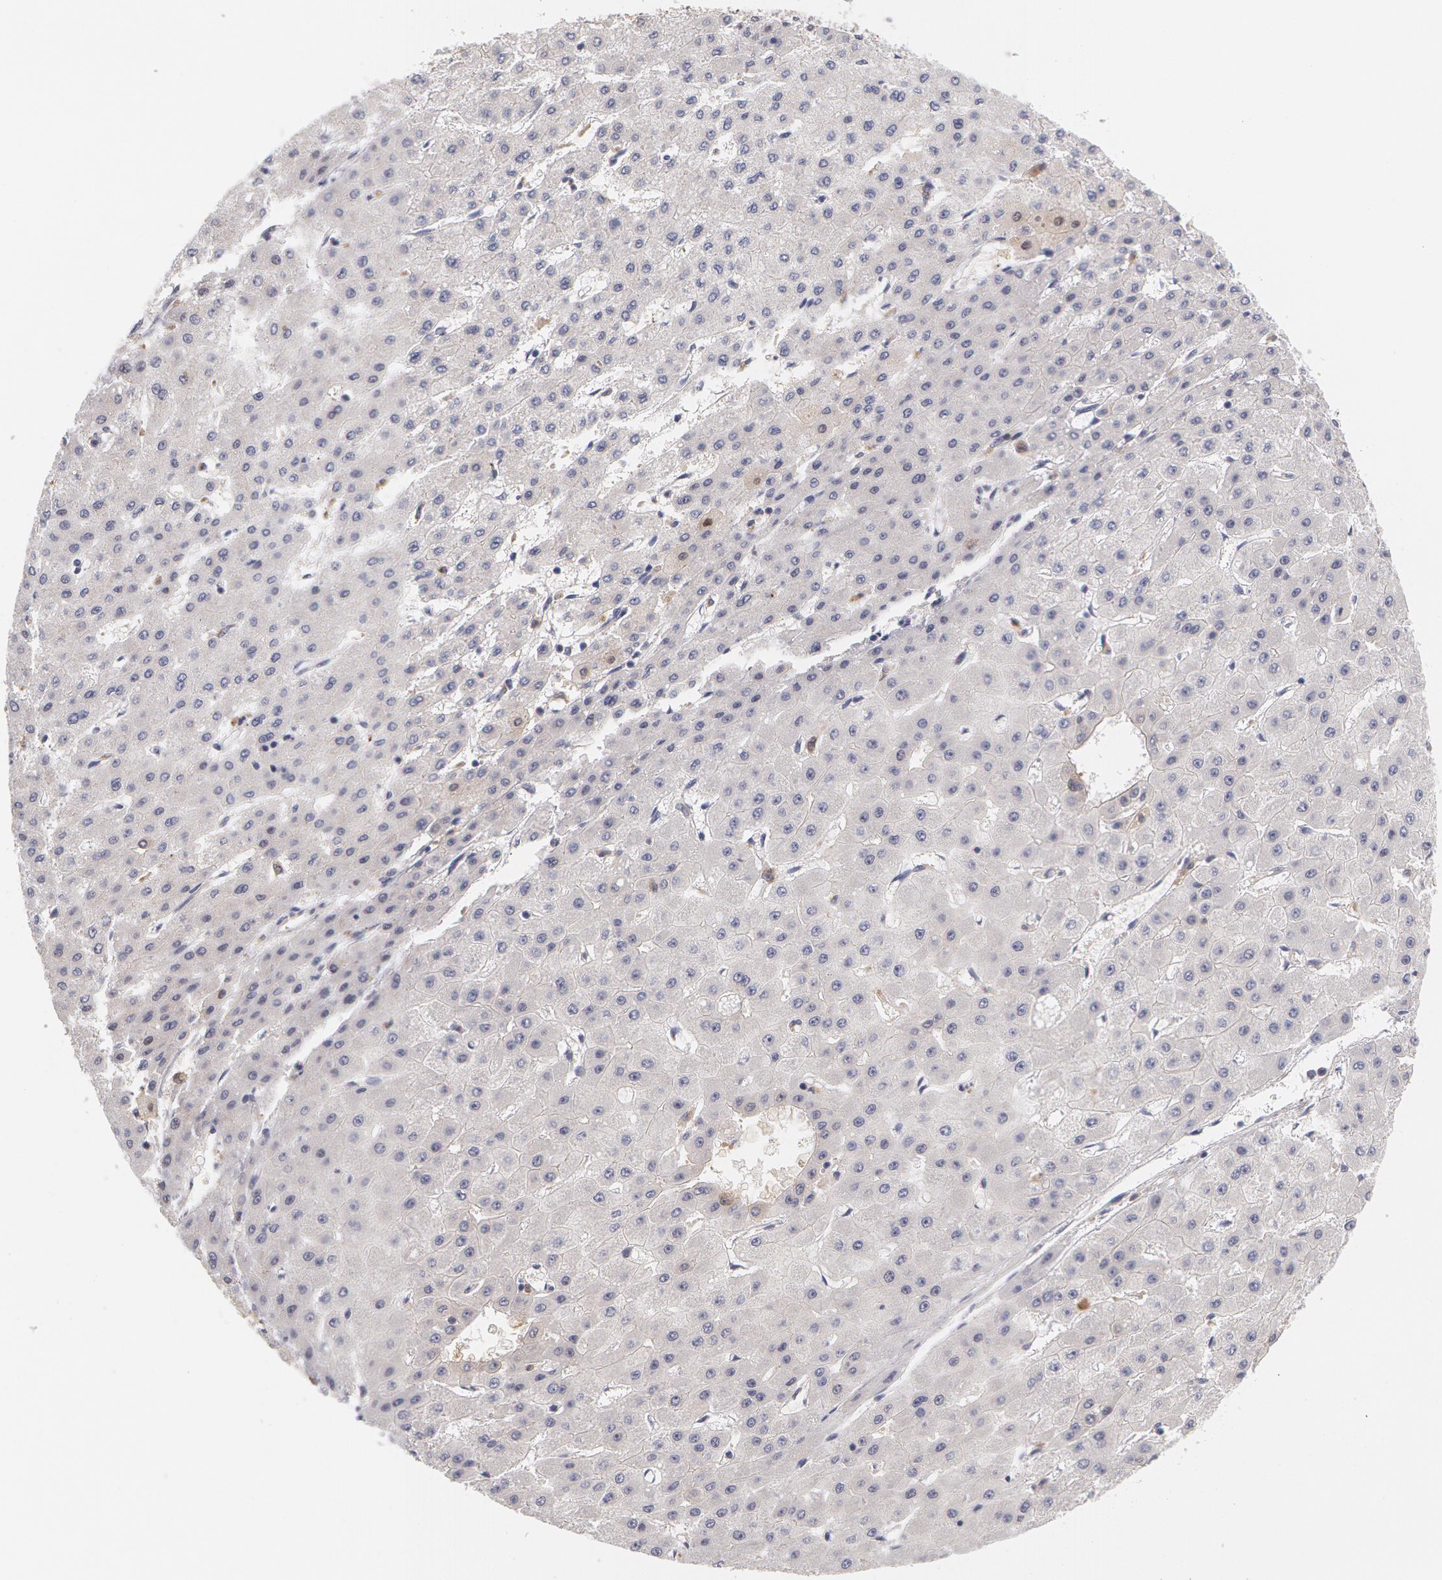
{"staining": {"intensity": "negative", "quantity": "none", "location": "none"}, "tissue": "liver cancer", "cell_type": "Tumor cells", "image_type": "cancer", "snomed": [{"axis": "morphology", "description": "Carcinoma, Hepatocellular, NOS"}, {"axis": "topography", "description": "Liver"}], "caption": "Image shows no significant protein expression in tumor cells of hepatocellular carcinoma (liver).", "gene": "TXNRD1", "patient": {"sex": "female", "age": 52}}